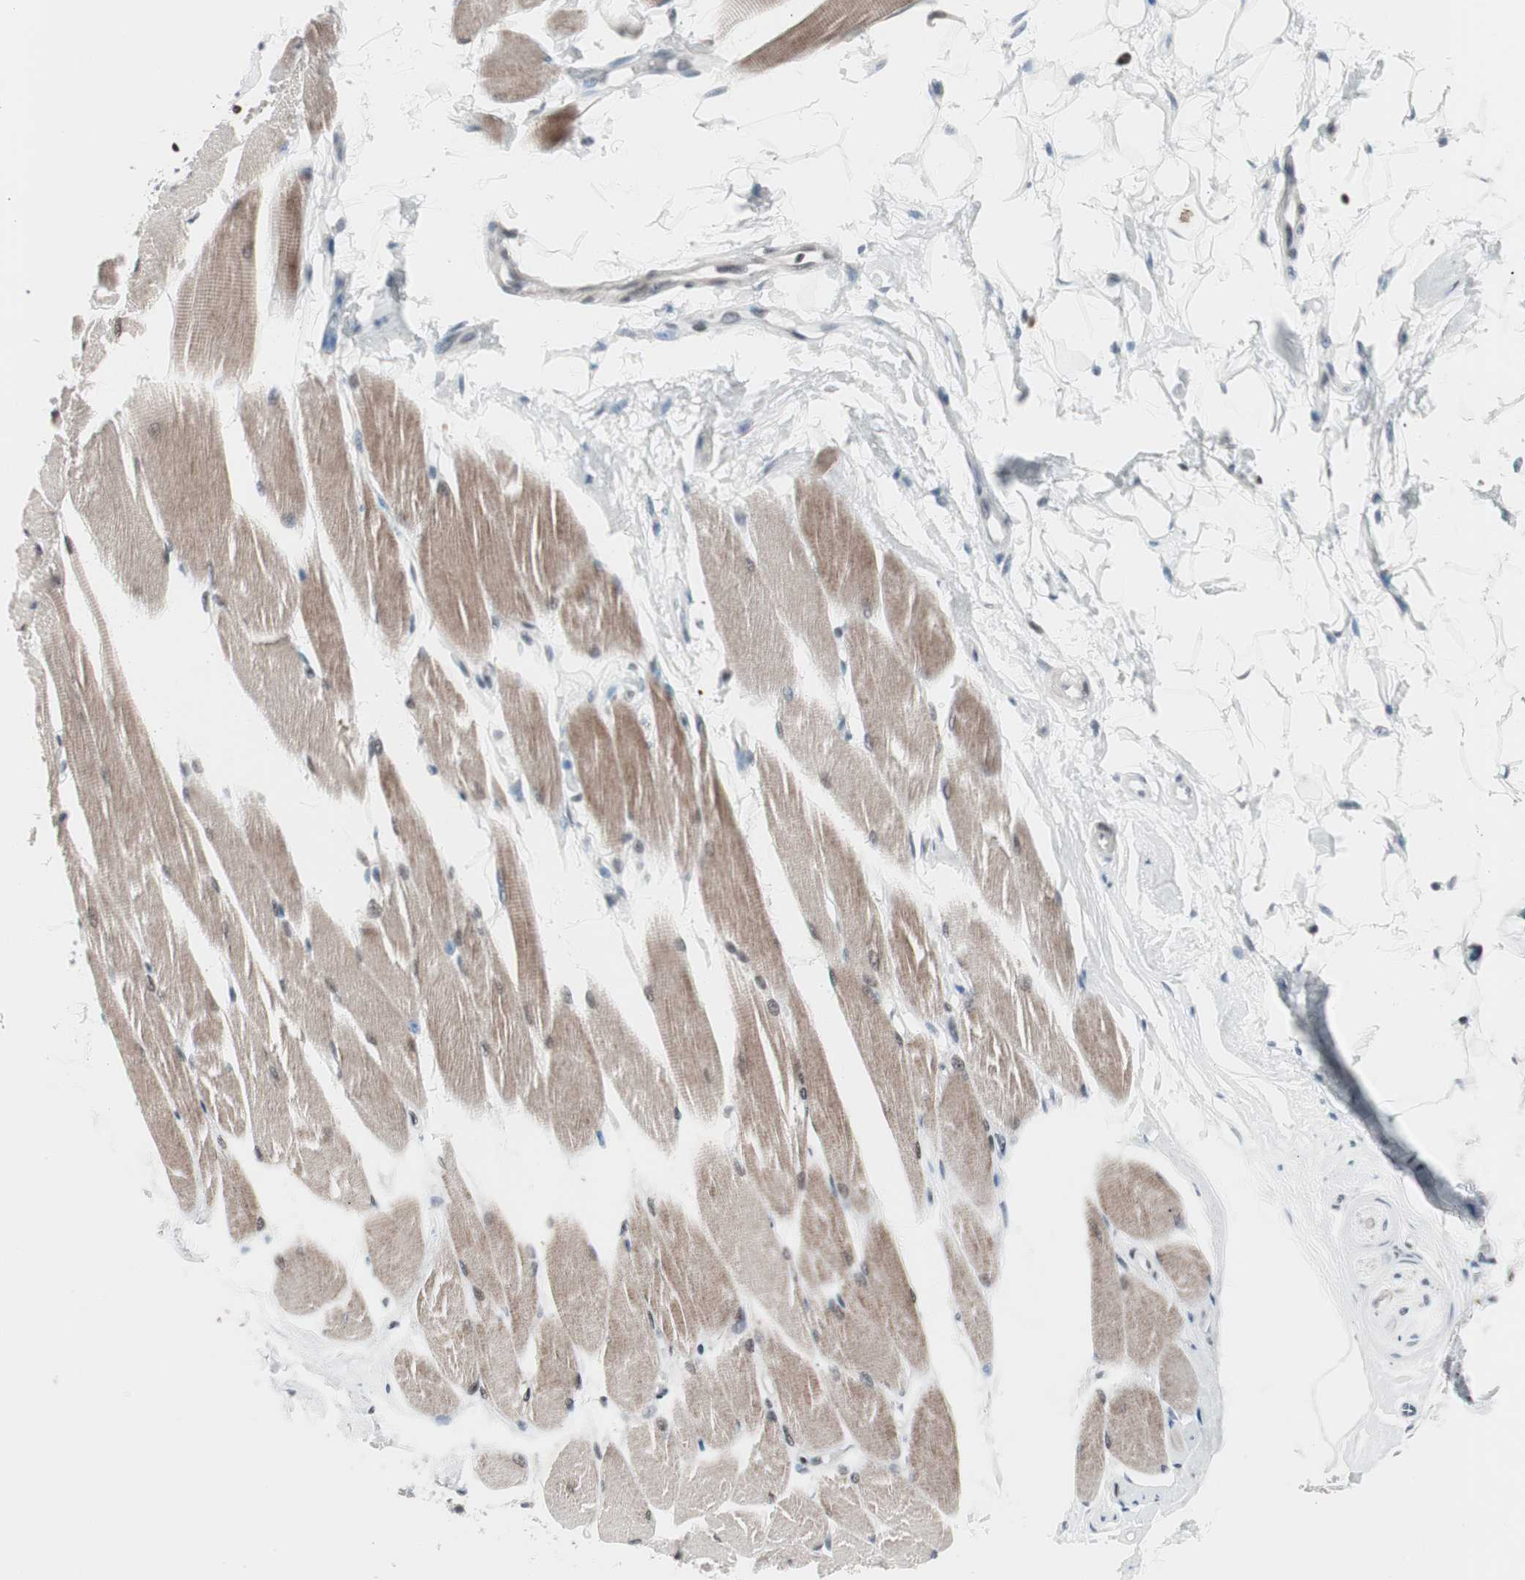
{"staining": {"intensity": "moderate", "quantity": "25%-75%", "location": "cytoplasmic/membranous"}, "tissue": "skeletal muscle", "cell_type": "Myocytes", "image_type": "normal", "snomed": [{"axis": "morphology", "description": "Normal tissue, NOS"}, {"axis": "topography", "description": "Skeletal muscle"}, {"axis": "topography", "description": "Peripheral nerve tissue"}], "caption": "DAB (3,3'-diaminobenzidine) immunohistochemical staining of normal skeletal muscle demonstrates moderate cytoplasmic/membranous protein staining in approximately 25%-75% of myocytes.", "gene": "ARID1A", "patient": {"sex": "female", "age": 84}}